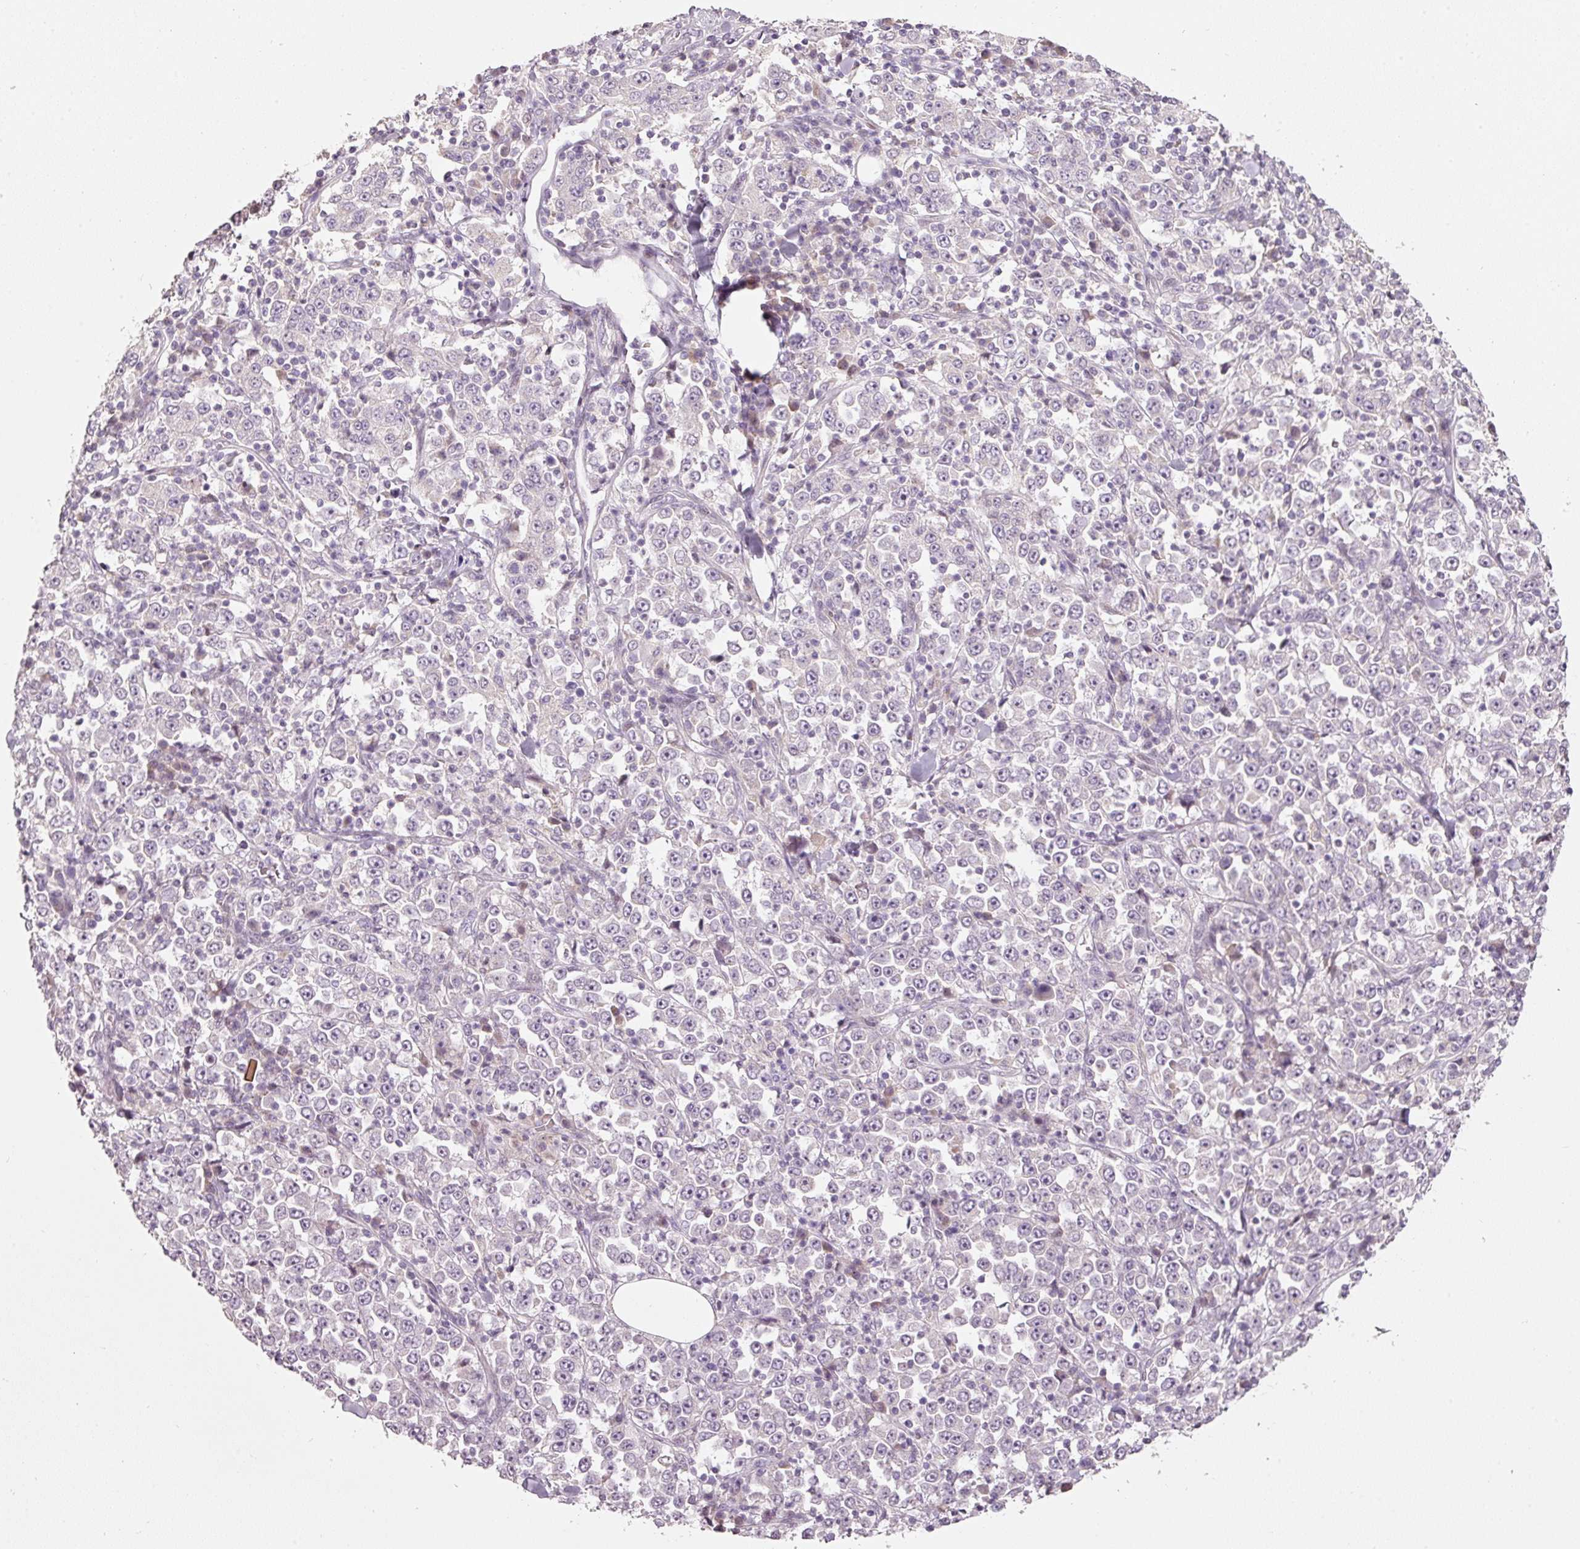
{"staining": {"intensity": "negative", "quantity": "none", "location": "none"}, "tissue": "stomach cancer", "cell_type": "Tumor cells", "image_type": "cancer", "snomed": [{"axis": "morphology", "description": "Normal tissue, NOS"}, {"axis": "morphology", "description": "Adenocarcinoma, NOS"}, {"axis": "topography", "description": "Stomach, upper"}, {"axis": "topography", "description": "Stomach"}], "caption": "An immunohistochemistry (IHC) photomicrograph of stomach adenocarcinoma is shown. There is no staining in tumor cells of stomach adenocarcinoma.", "gene": "TOB2", "patient": {"sex": "male", "age": 59}}